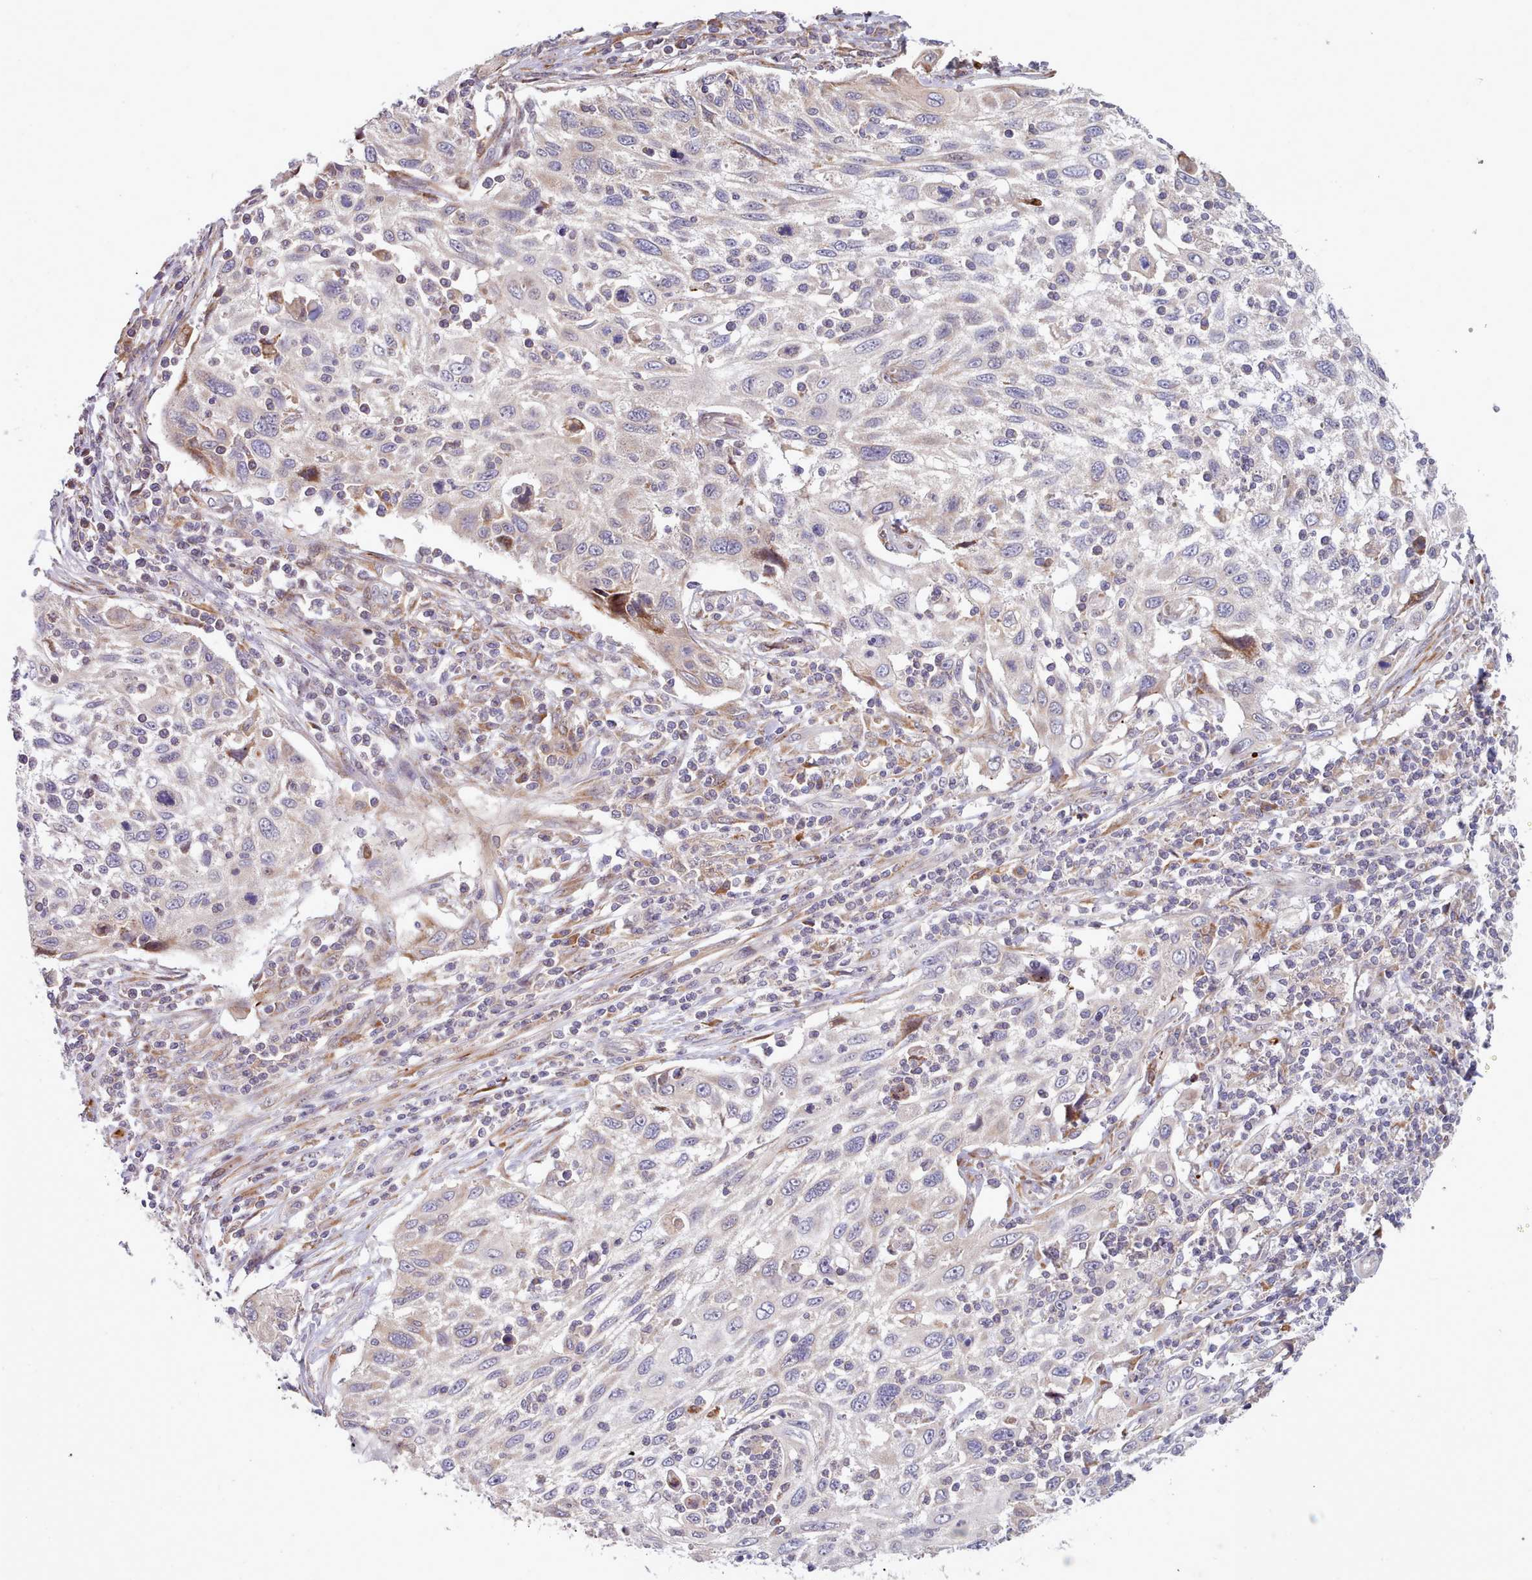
{"staining": {"intensity": "negative", "quantity": "none", "location": "none"}, "tissue": "cervical cancer", "cell_type": "Tumor cells", "image_type": "cancer", "snomed": [{"axis": "morphology", "description": "Squamous cell carcinoma, NOS"}, {"axis": "topography", "description": "Cervix"}], "caption": "Protein analysis of cervical cancer (squamous cell carcinoma) shows no significant staining in tumor cells.", "gene": "TRIM26", "patient": {"sex": "female", "age": 70}}